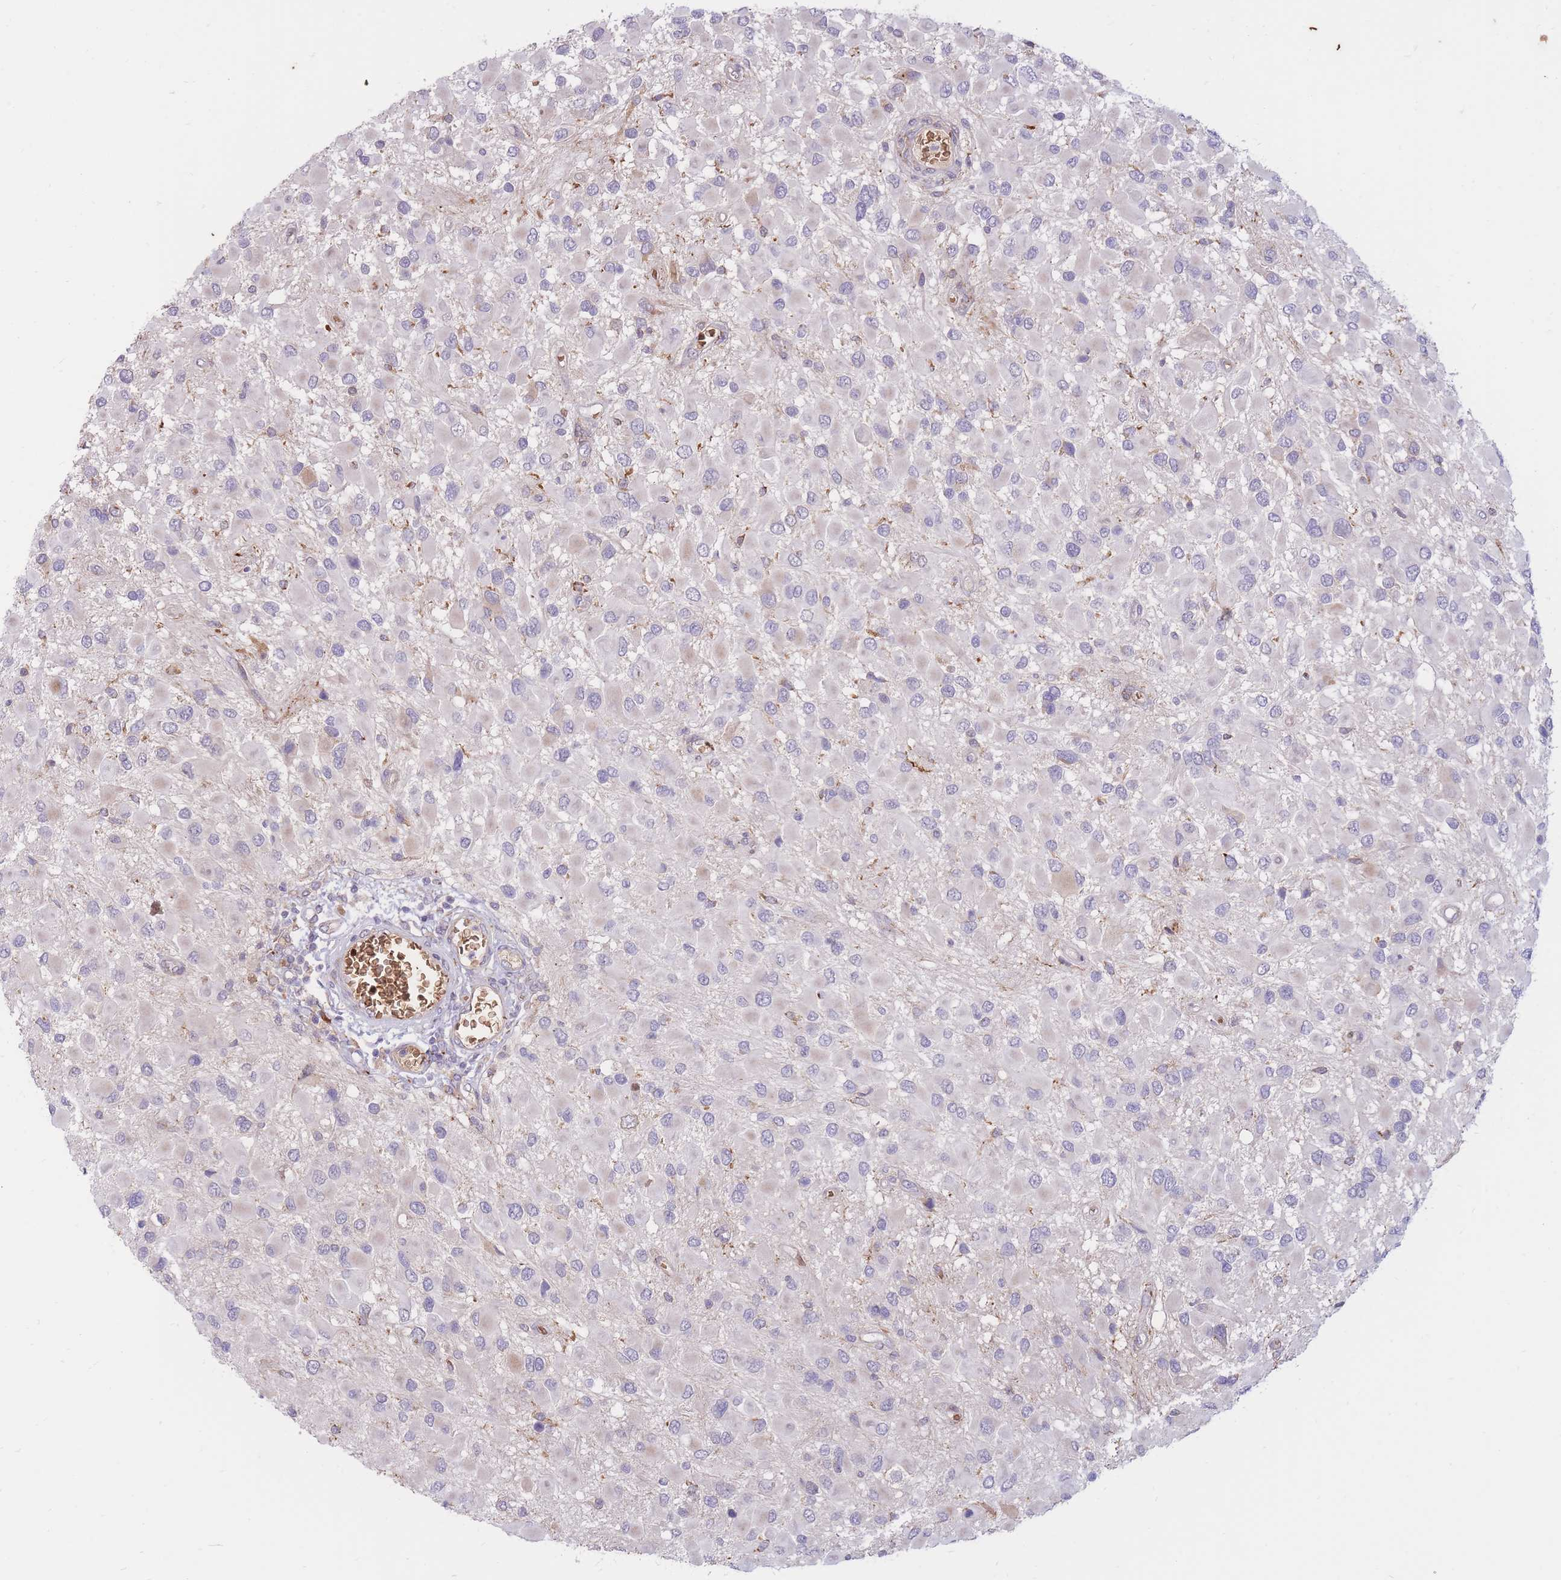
{"staining": {"intensity": "negative", "quantity": "none", "location": "none"}, "tissue": "glioma", "cell_type": "Tumor cells", "image_type": "cancer", "snomed": [{"axis": "morphology", "description": "Glioma, malignant, High grade"}, {"axis": "topography", "description": "Brain"}], "caption": "IHC micrograph of neoplastic tissue: human glioma stained with DAB (3,3'-diaminobenzidine) reveals no significant protein staining in tumor cells.", "gene": "ATP10D", "patient": {"sex": "male", "age": 53}}